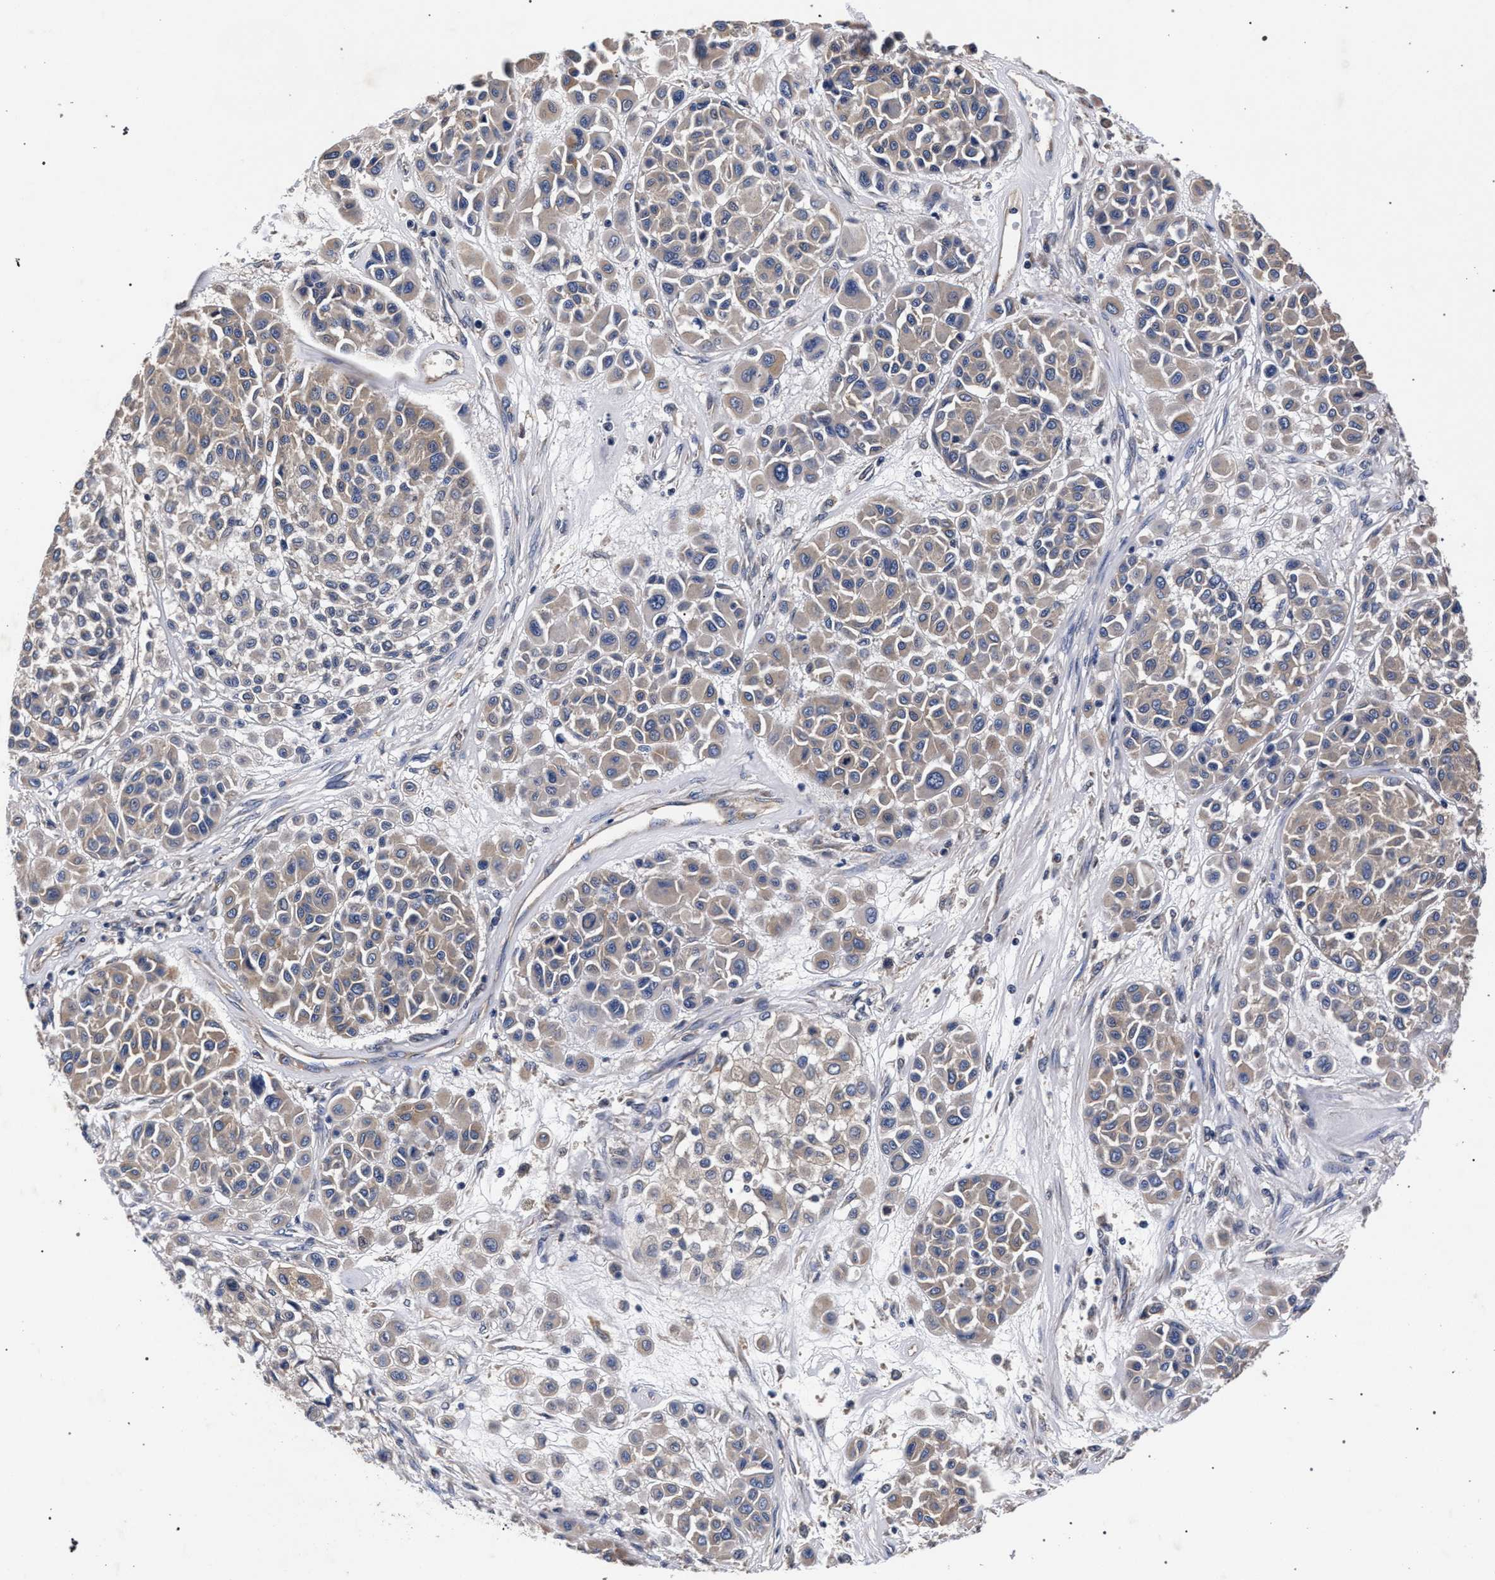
{"staining": {"intensity": "weak", "quantity": "25%-75%", "location": "cytoplasmic/membranous"}, "tissue": "melanoma", "cell_type": "Tumor cells", "image_type": "cancer", "snomed": [{"axis": "morphology", "description": "Malignant melanoma, Metastatic site"}, {"axis": "topography", "description": "Soft tissue"}], "caption": "About 25%-75% of tumor cells in malignant melanoma (metastatic site) reveal weak cytoplasmic/membranous protein expression as visualized by brown immunohistochemical staining.", "gene": "CFAP95", "patient": {"sex": "male", "age": 41}}